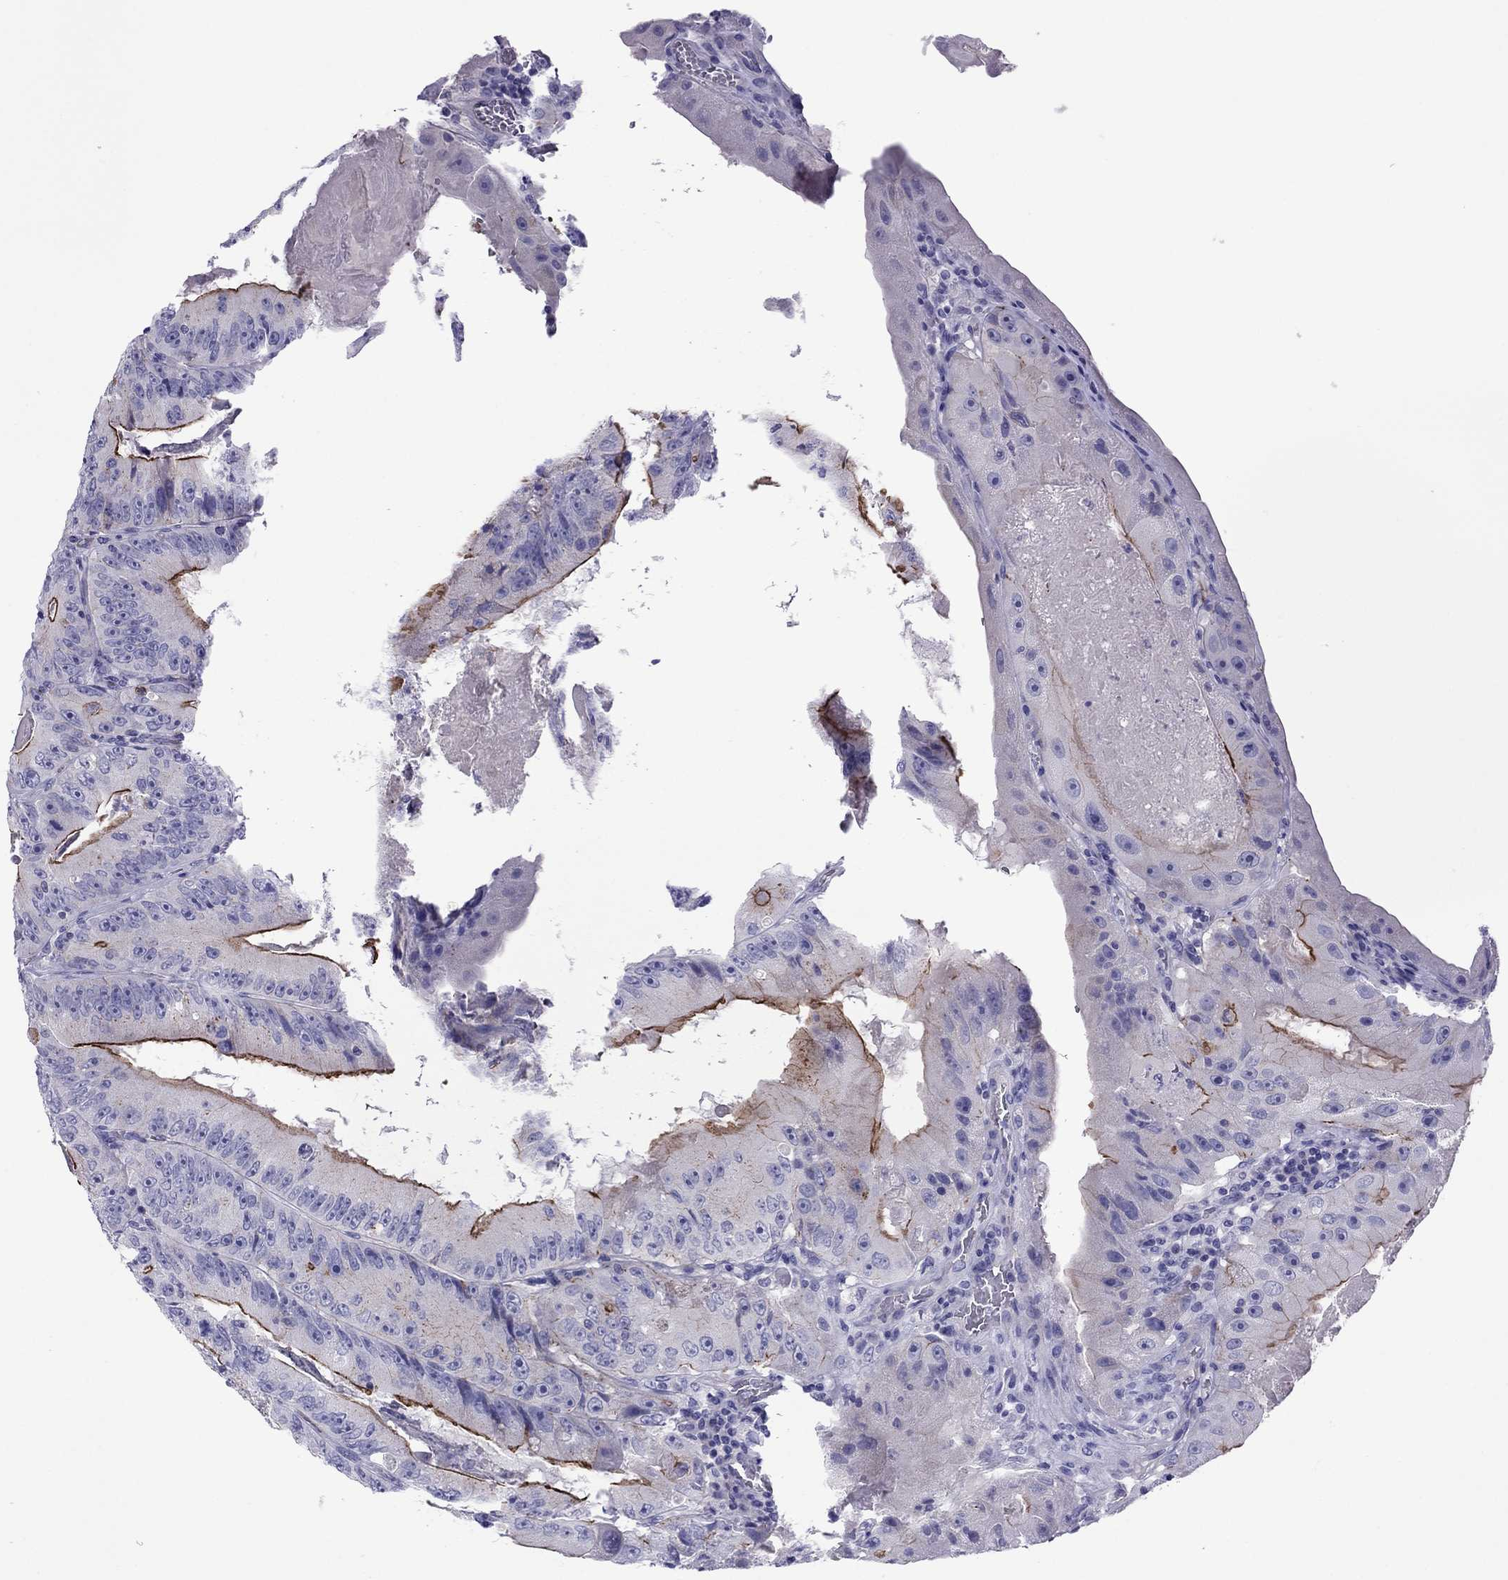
{"staining": {"intensity": "strong", "quantity": "<25%", "location": "cytoplasmic/membranous"}, "tissue": "colorectal cancer", "cell_type": "Tumor cells", "image_type": "cancer", "snomed": [{"axis": "morphology", "description": "Adenocarcinoma, NOS"}, {"axis": "topography", "description": "Colon"}], "caption": "Adenocarcinoma (colorectal) tissue demonstrates strong cytoplasmic/membranous staining in approximately <25% of tumor cells", "gene": "MYL11", "patient": {"sex": "female", "age": 86}}